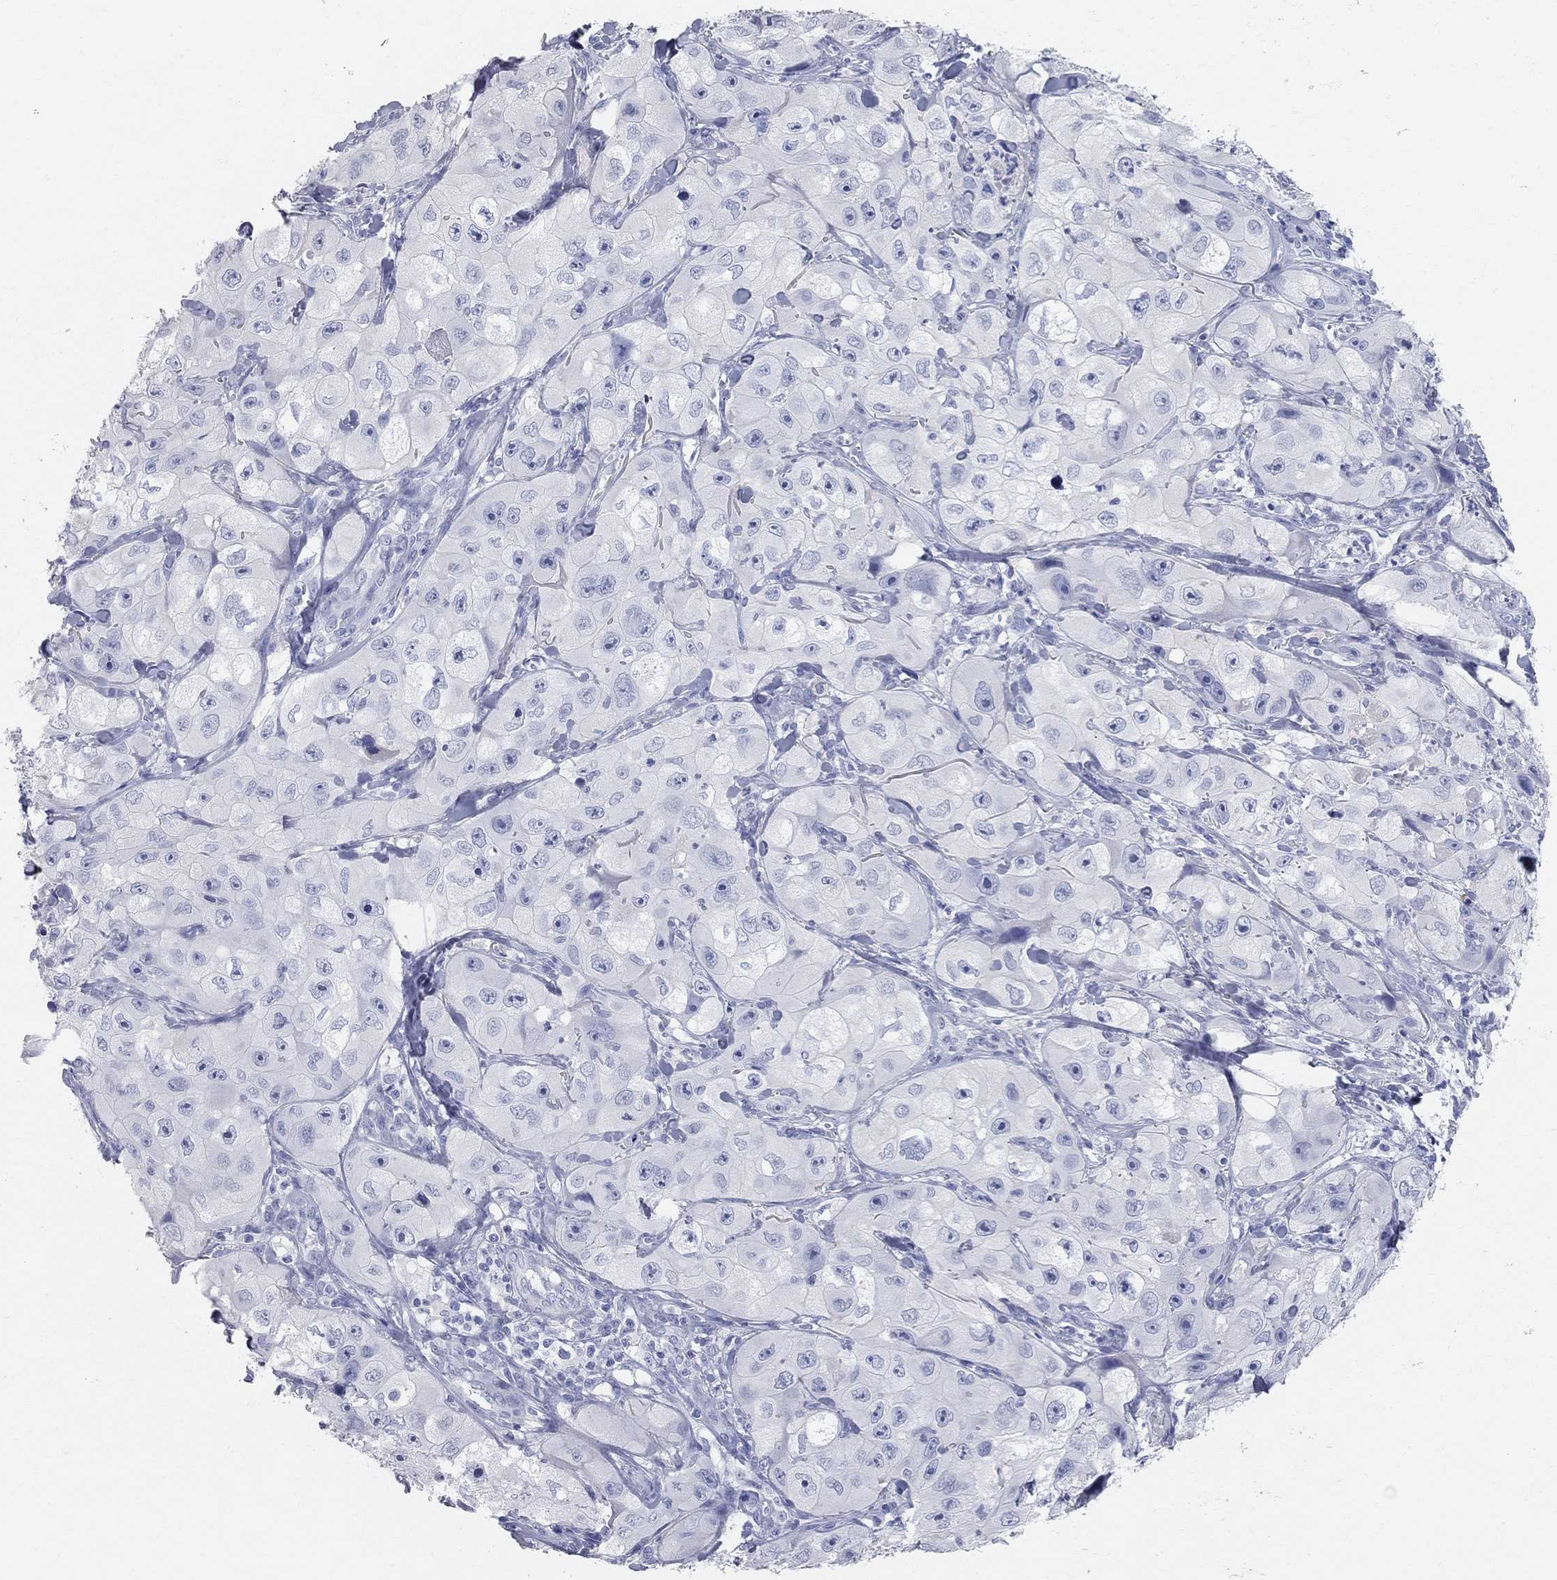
{"staining": {"intensity": "negative", "quantity": "none", "location": "none"}, "tissue": "skin cancer", "cell_type": "Tumor cells", "image_type": "cancer", "snomed": [{"axis": "morphology", "description": "Squamous cell carcinoma, NOS"}, {"axis": "topography", "description": "Skin"}, {"axis": "topography", "description": "Subcutis"}], "caption": "High magnification brightfield microscopy of skin squamous cell carcinoma stained with DAB (3,3'-diaminobenzidine) (brown) and counterstained with hematoxylin (blue): tumor cells show no significant staining.", "gene": "AOX1", "patient": {"sex": "male", "age": 73}}